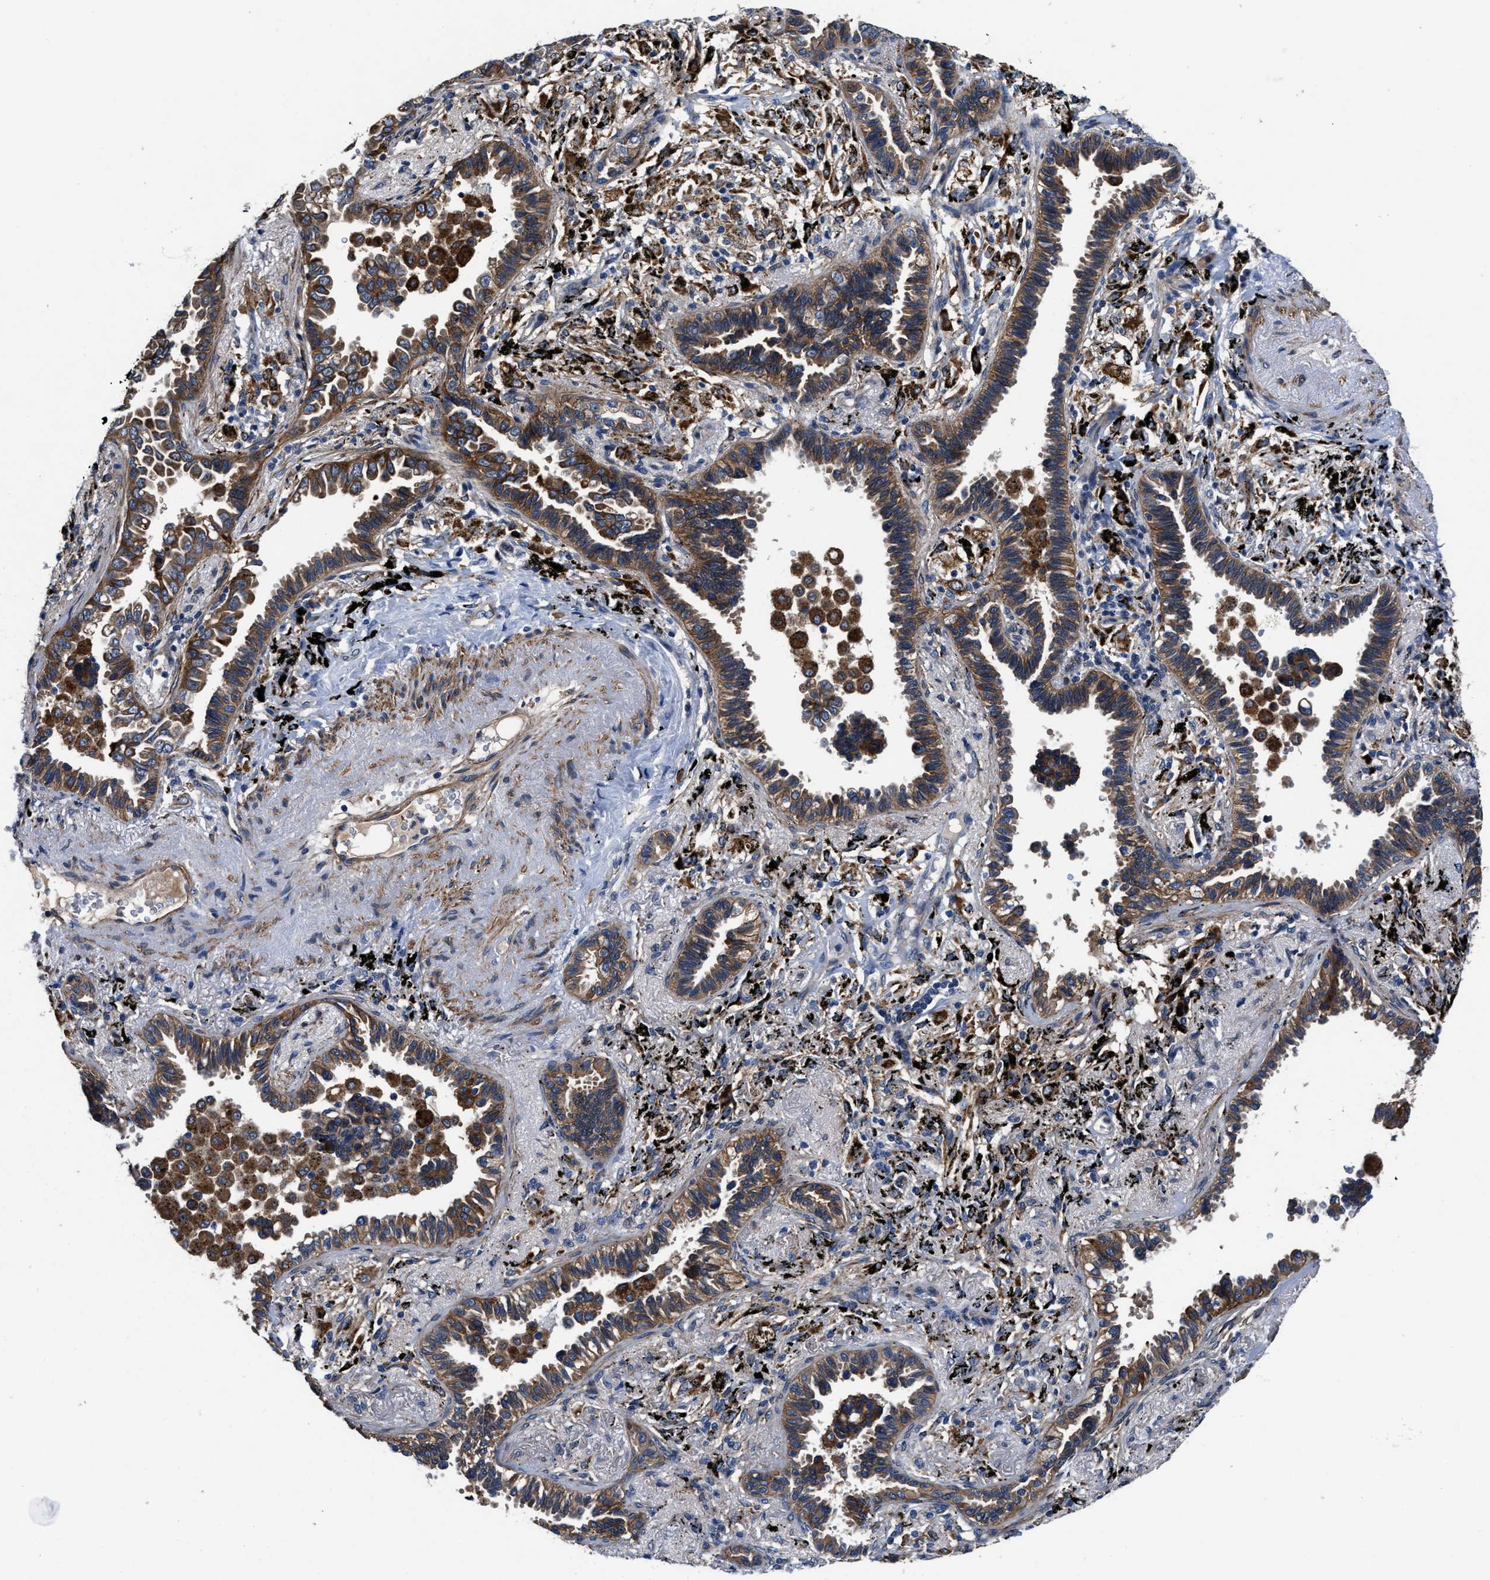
{"staining": {"intensity": "moderate", "quantity": ">75%", "location": "cytoplasmic/membranous"}, "tissue": "lung cancer", "cell_type": "Tumor cells", "image_type": "cancer", "snomed": [{"axis": "morphology", "description": "Adenocarcinoma, NOS"}, {"axis": "topography", "description": "Lung"}], "caption": "Moderate cytoplasmic/membranous protein positivity is seen in about >75% of tumor cells in lung adenocarcinoma. (IHC, brightfield microscopy, high magnification).", "gene": "SLC12A2", "patient": {"sex": "male", "age": 59}}